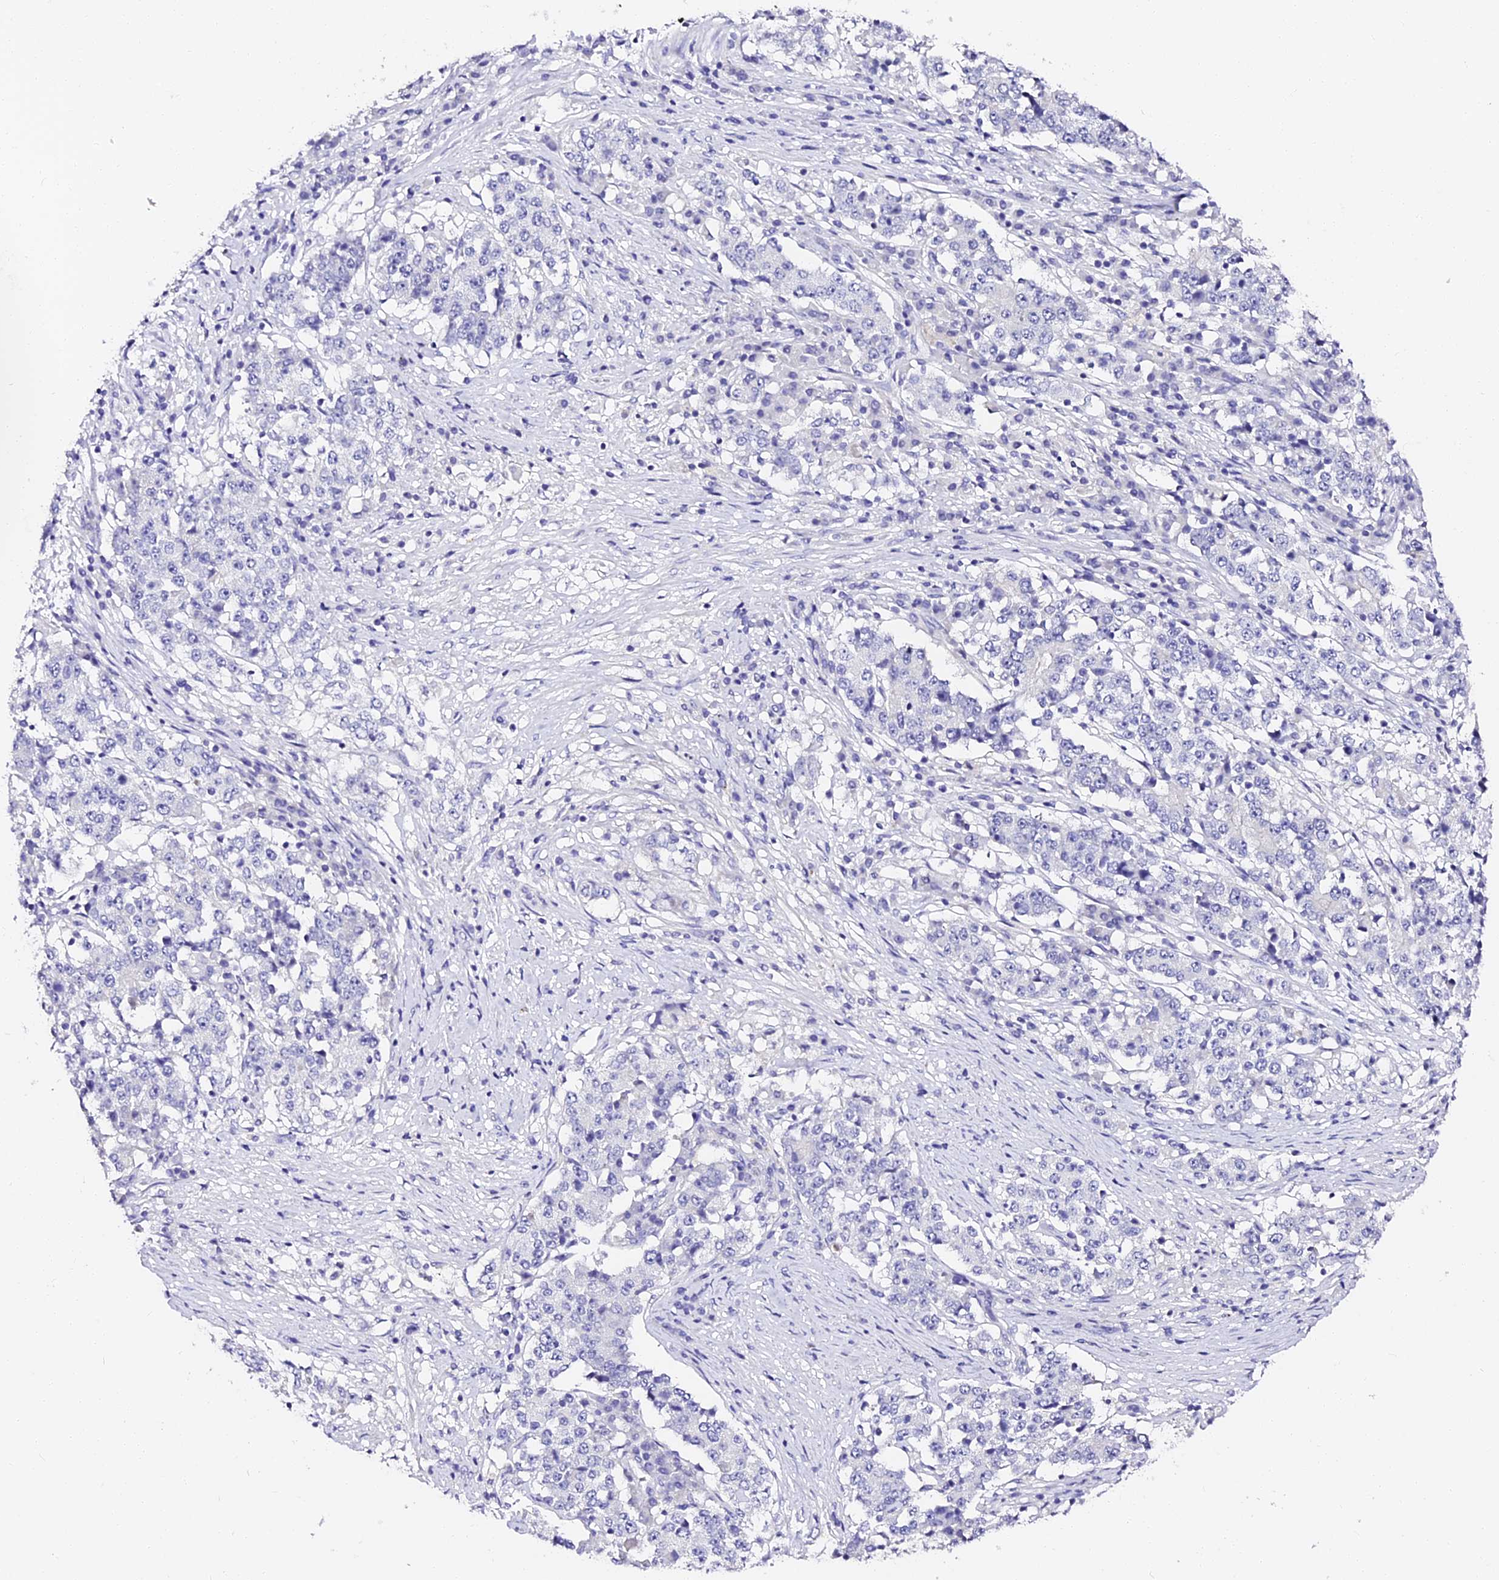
{"staining": {"intensity": "negative", "quantity": "none", "location": "none"}, "tissue": "stomach cancer", "cell_type": "Tumor cells", "image_type": "cancer", "snomed": [{"axis": "morphology", "description": "Adenocarcinoma, NOS"}, {"axis": "topography", "description": "Stomach"}], "caption": "Immunohistochemistry micrograph of adenocarcinoma (stomach) stained for a protein (brown), which shows no positivity in tumor cells.", "gene": "VPS33B", "patient": {"sex": "male", "age": 59}}